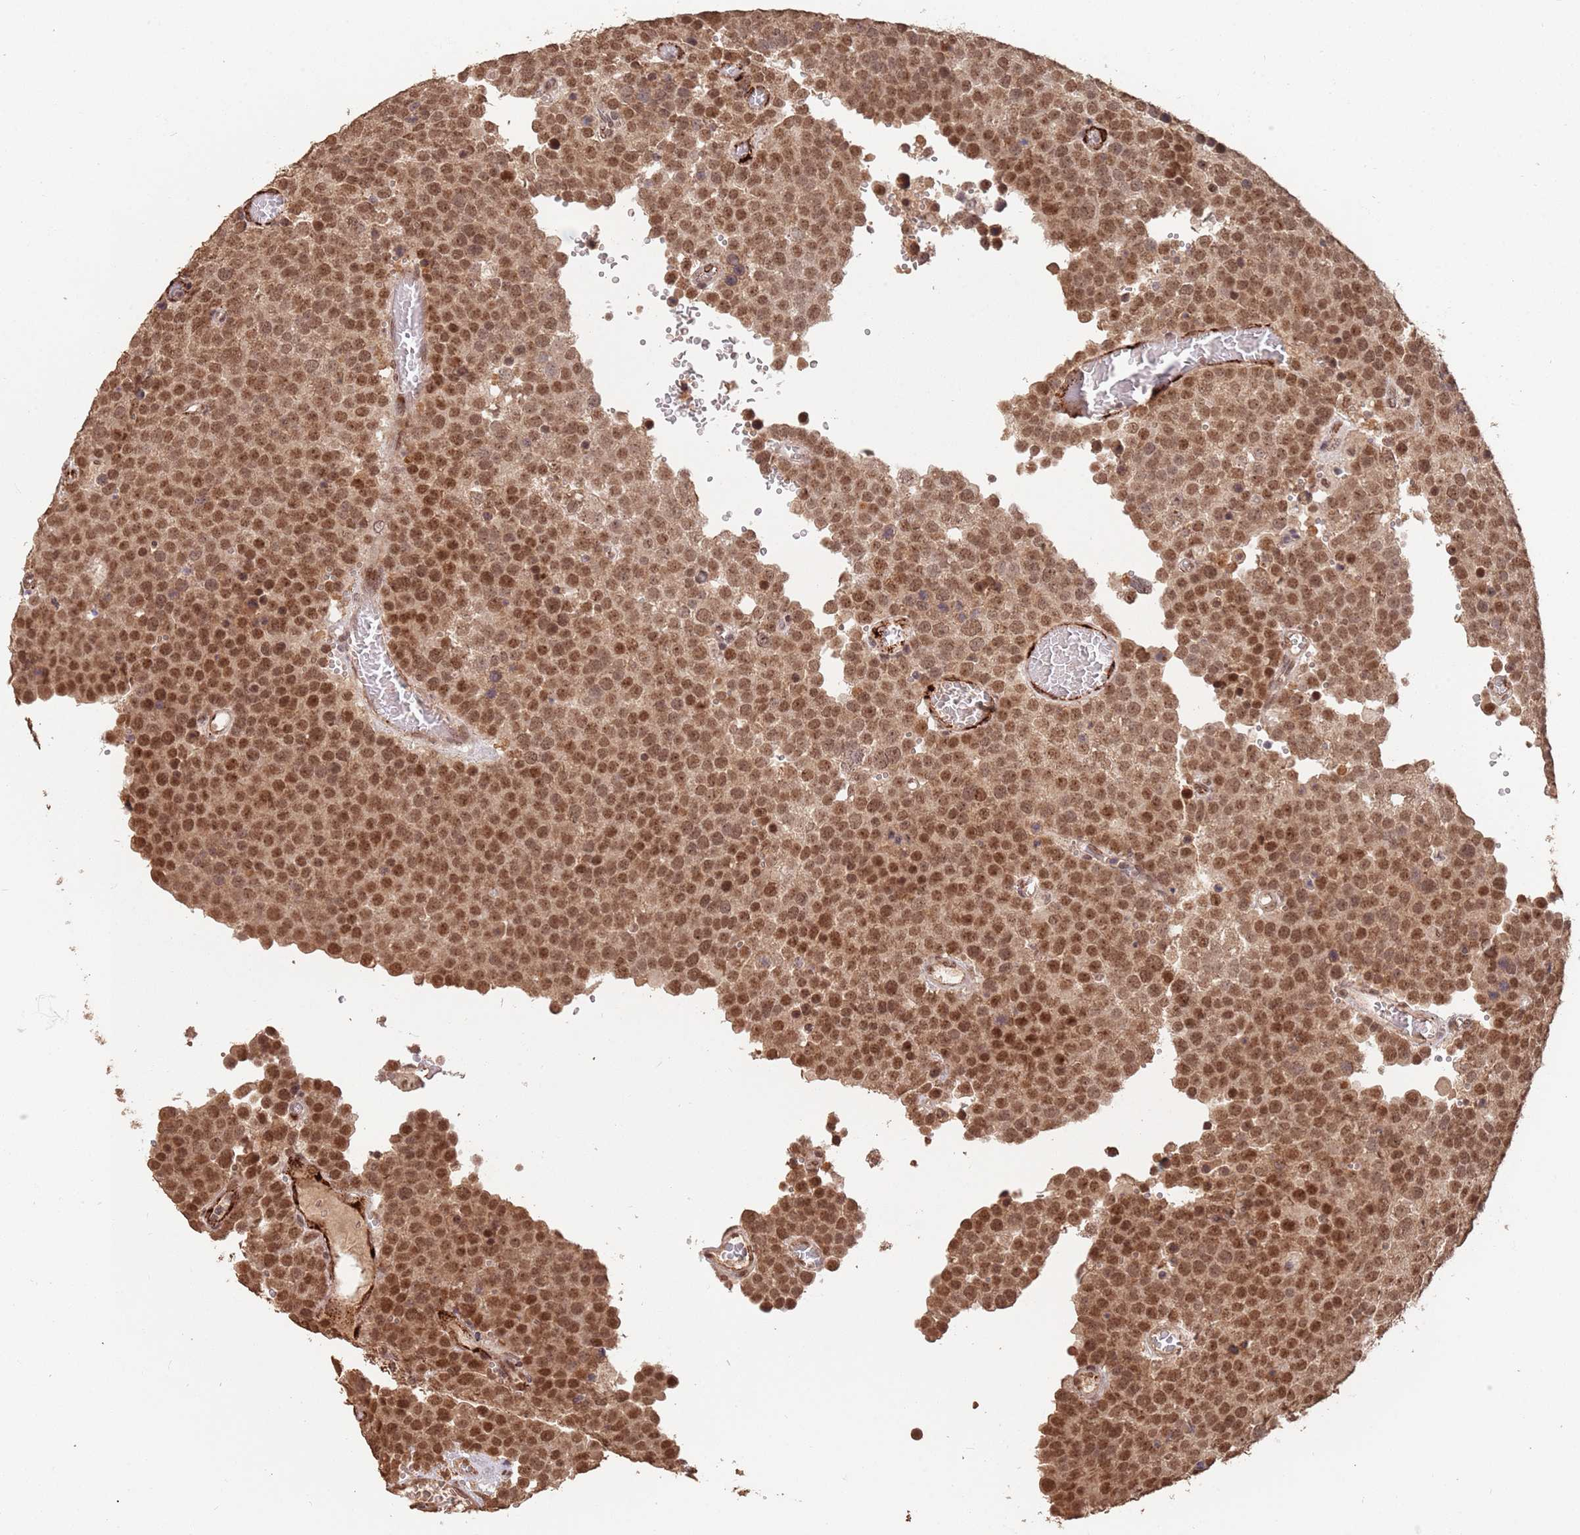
{"staining": {"intensity": "moderate", "quantity": ">75%", "location": "nuclear"}, "tissue": "testis cancer", "cell_type": "Tumor cells", "image_type": "cancer", "snomed": [{"axis": "morphology", "description": "Normal tissue, NOS"}, {"axis": "morphology", "description": "Seminoma, NOS"}, {"axis": "topography", "description": "Testis"}], "caption": "Protein staining demonstrates moderate nuclear expression in approximately >75% of tumor cells in seminoma (testis). (DAB = brown stain, brightfield microscopy at high magnification).", "gene": "RFXANK", "patient": {"sex": "male", "age": 71}}